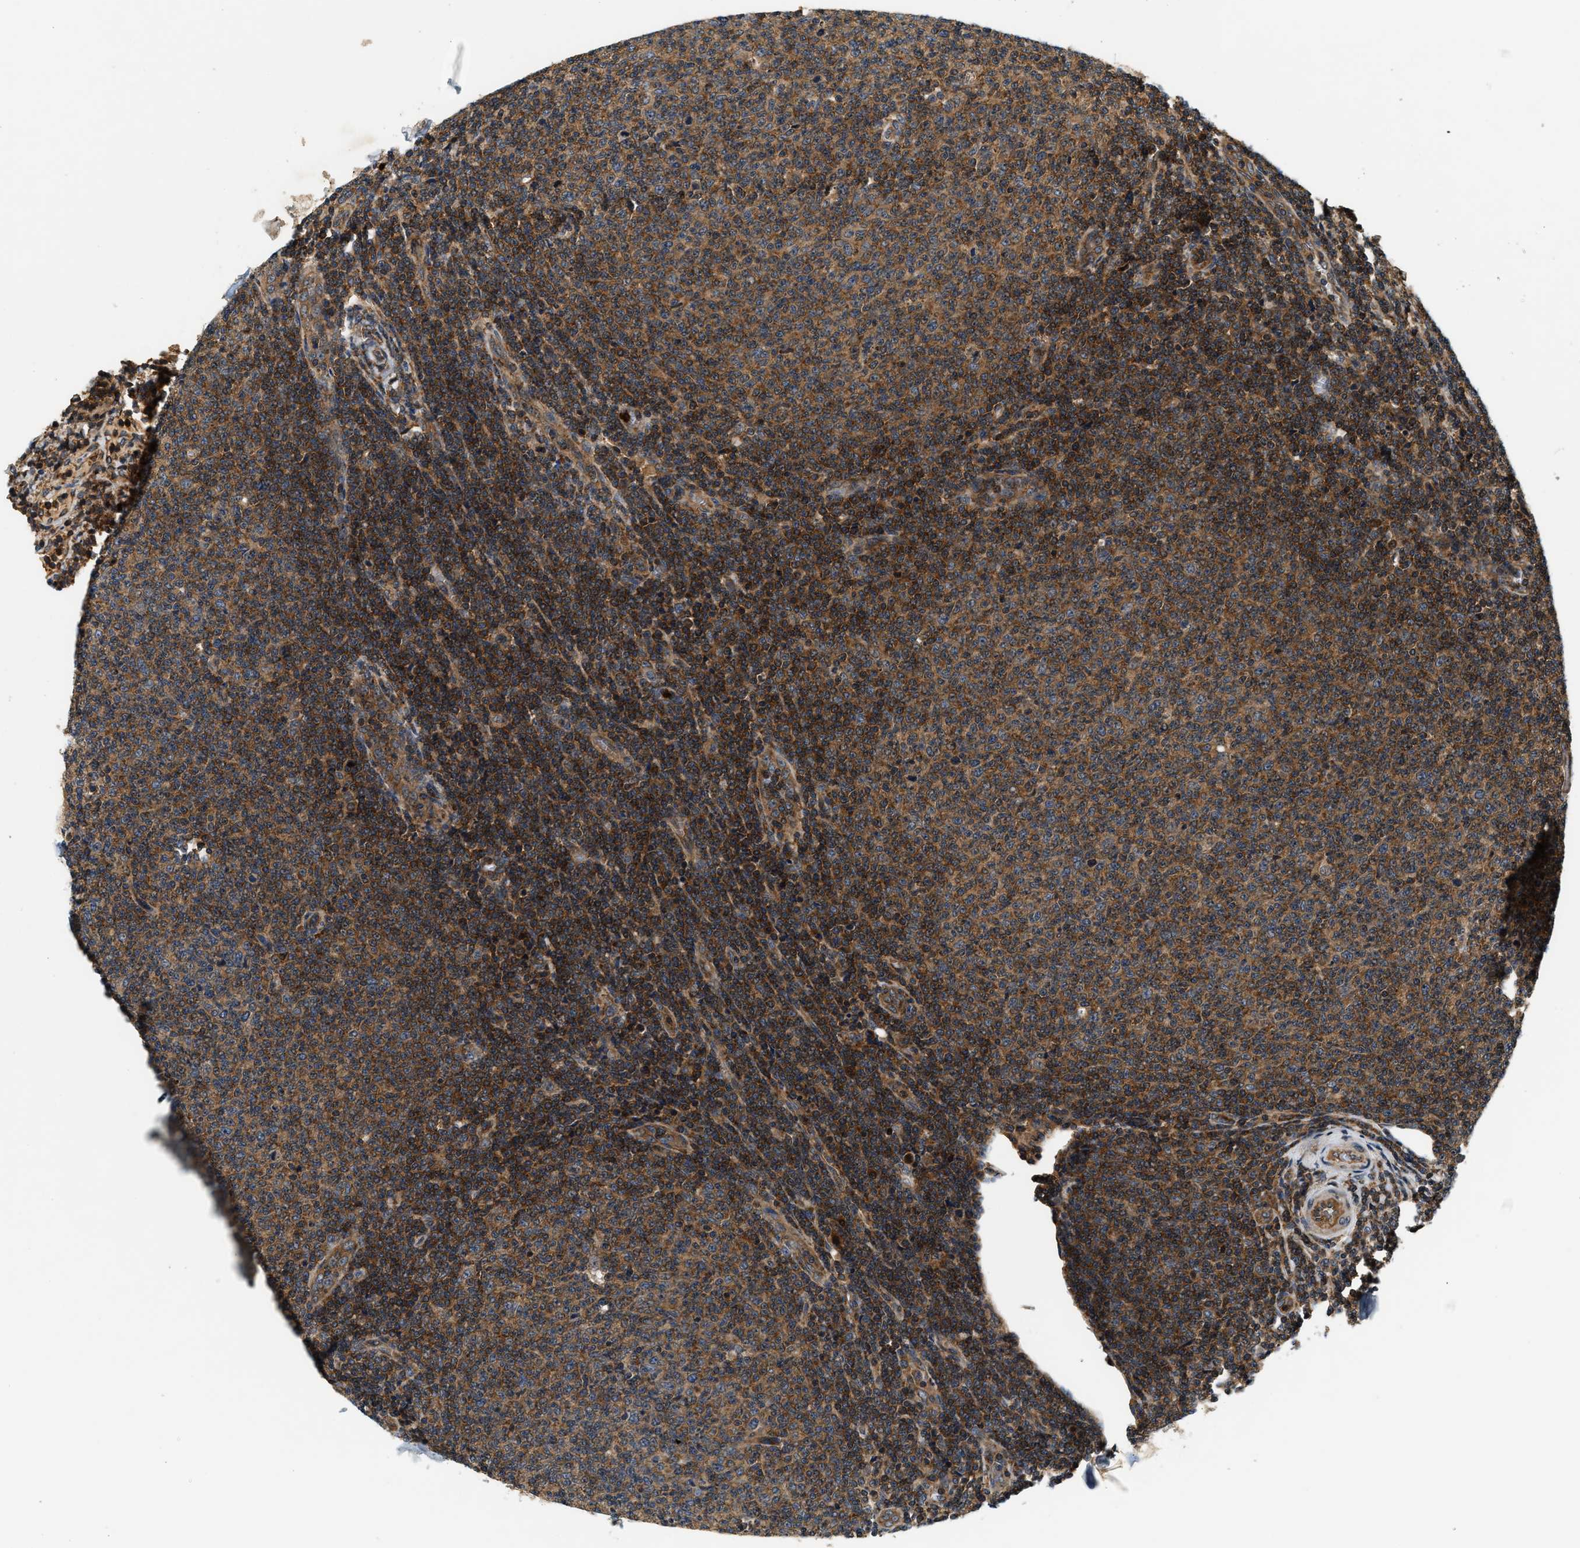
{"staining": {"intensity": "strong", "quantity": ">75%", "location": "cytoplasmic/membranous"}, "tissue": "lymphoma", "cell_type": "Tumor cells", "image_type": "cancer", "snomed": [{"axis": "morphology", "description": "Malignant lymphoma, non-Hodgkin's type, Low grade"}, {"axis": "topography", "description": "Lymph node"}], "caption": "This photomicrograph reveals lymphoma stained with IHC to label a protein in brown. The cytoplasmic/membranous of tumor cells show strong positivity for the protein. Nuclei are counter-stained blue.", "gene": "SAMD9", "patient": {"sex": "male", "age": 66}}